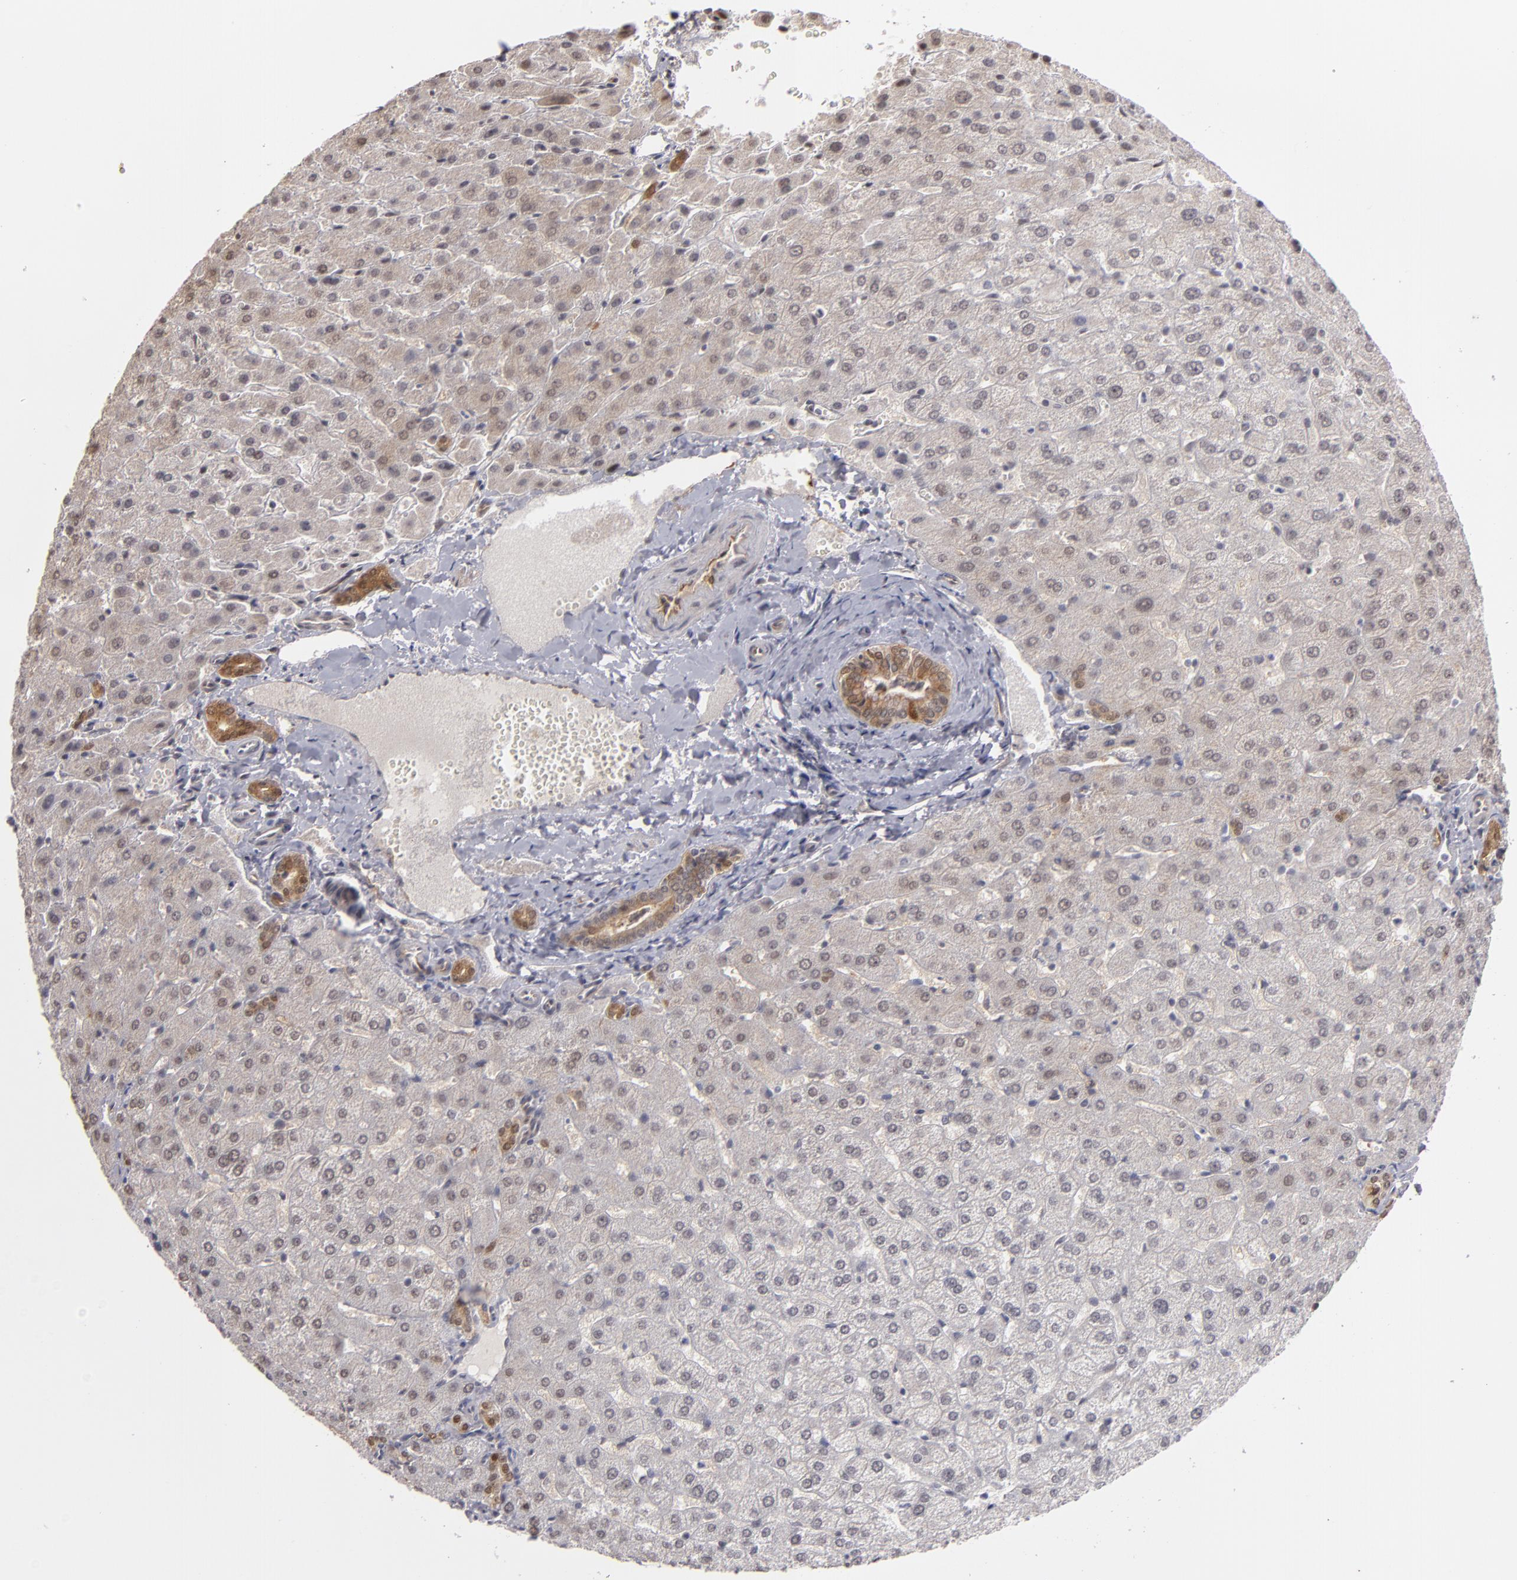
{"staining": {"intensity": "moderate", "quantity": ">75%", "location": "cytoplasmic/membranous,nuclear"}, "tissue": "liver", "cell_type": "Cholangiocytes", "image_type": "normal", "snomed": [{"axis": "morphology", "description": "Normal tissue, NOS"}, {"axis": "morphology", "description": "Fibrosis, NOS"}, {"axis": "topography", "description": "Liver"}], "caption": "IHC (DAB (3,3'-diaminobenzidine)) staining of normal human liver reveals moderate cytoplasmic/membranous,nuclear protein expression in about >75% of cholangiocytes. The staining was performed using DAB (3,3'-diaminobenzidine), with brown indicating positive protein expression. Nuclei are stained blue with hematoxylin.", "gene": "ZNF75A", "patient": {"sex": "female", "age": 29}}